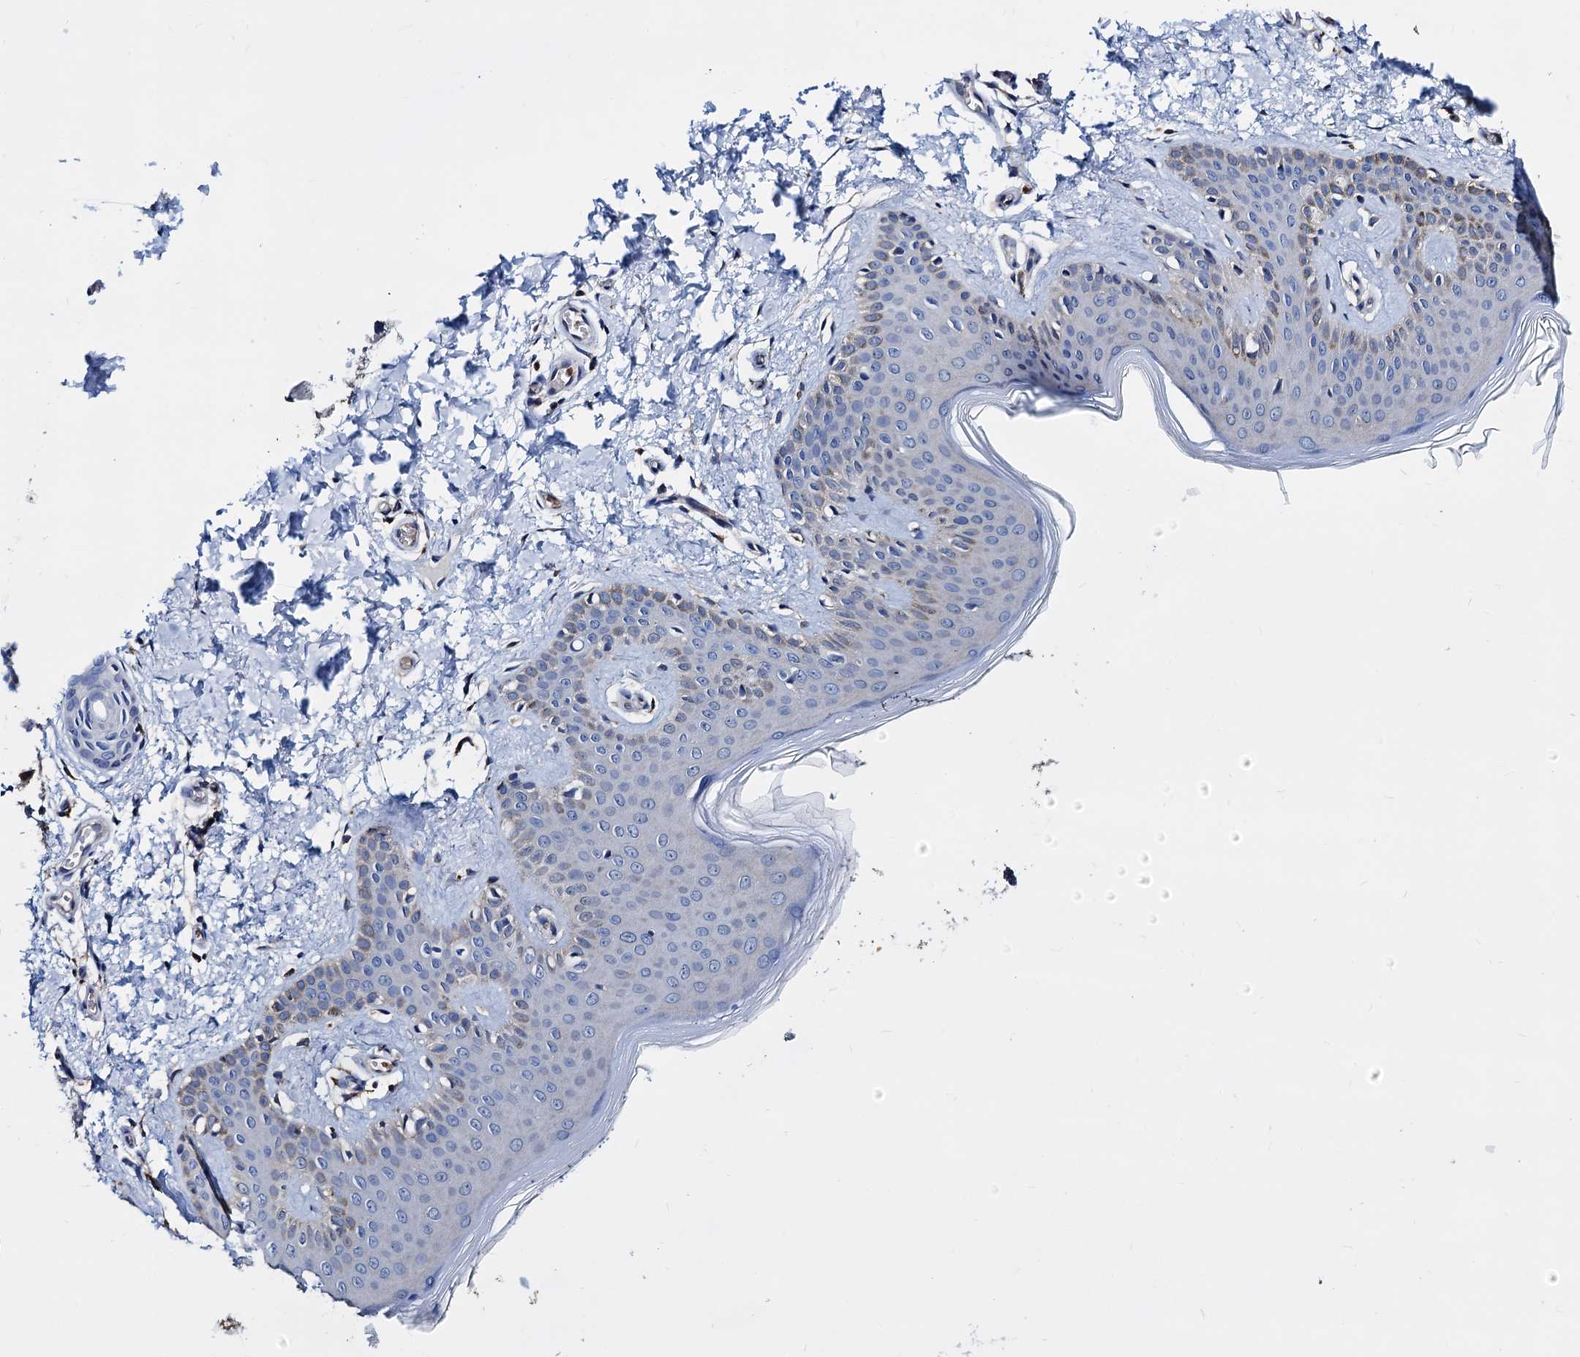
{"staining": {"intensity": "weak", "quantity": ">75%", "location": "cytoplasmic/membranous"}, "tissue": "skin", "cell_type": "Fibroblasts", "image_type": "normal", "snomed": [{"axis": "morphology", "description": "Normal tissue, NOS"}, {"axis": "topography", "description": "Skin"}], "caption": "IHC micrograph of normal skin: skin stained using immunohistochemistry displays low levels of weak protein expression localized specifically in the cytoplasmic/membranous of fibroblasts, appearing as a cytoplasmic/membranous brown color.", "gene": "GCOM1", "patient": {"sex": "male", "age": 36}}